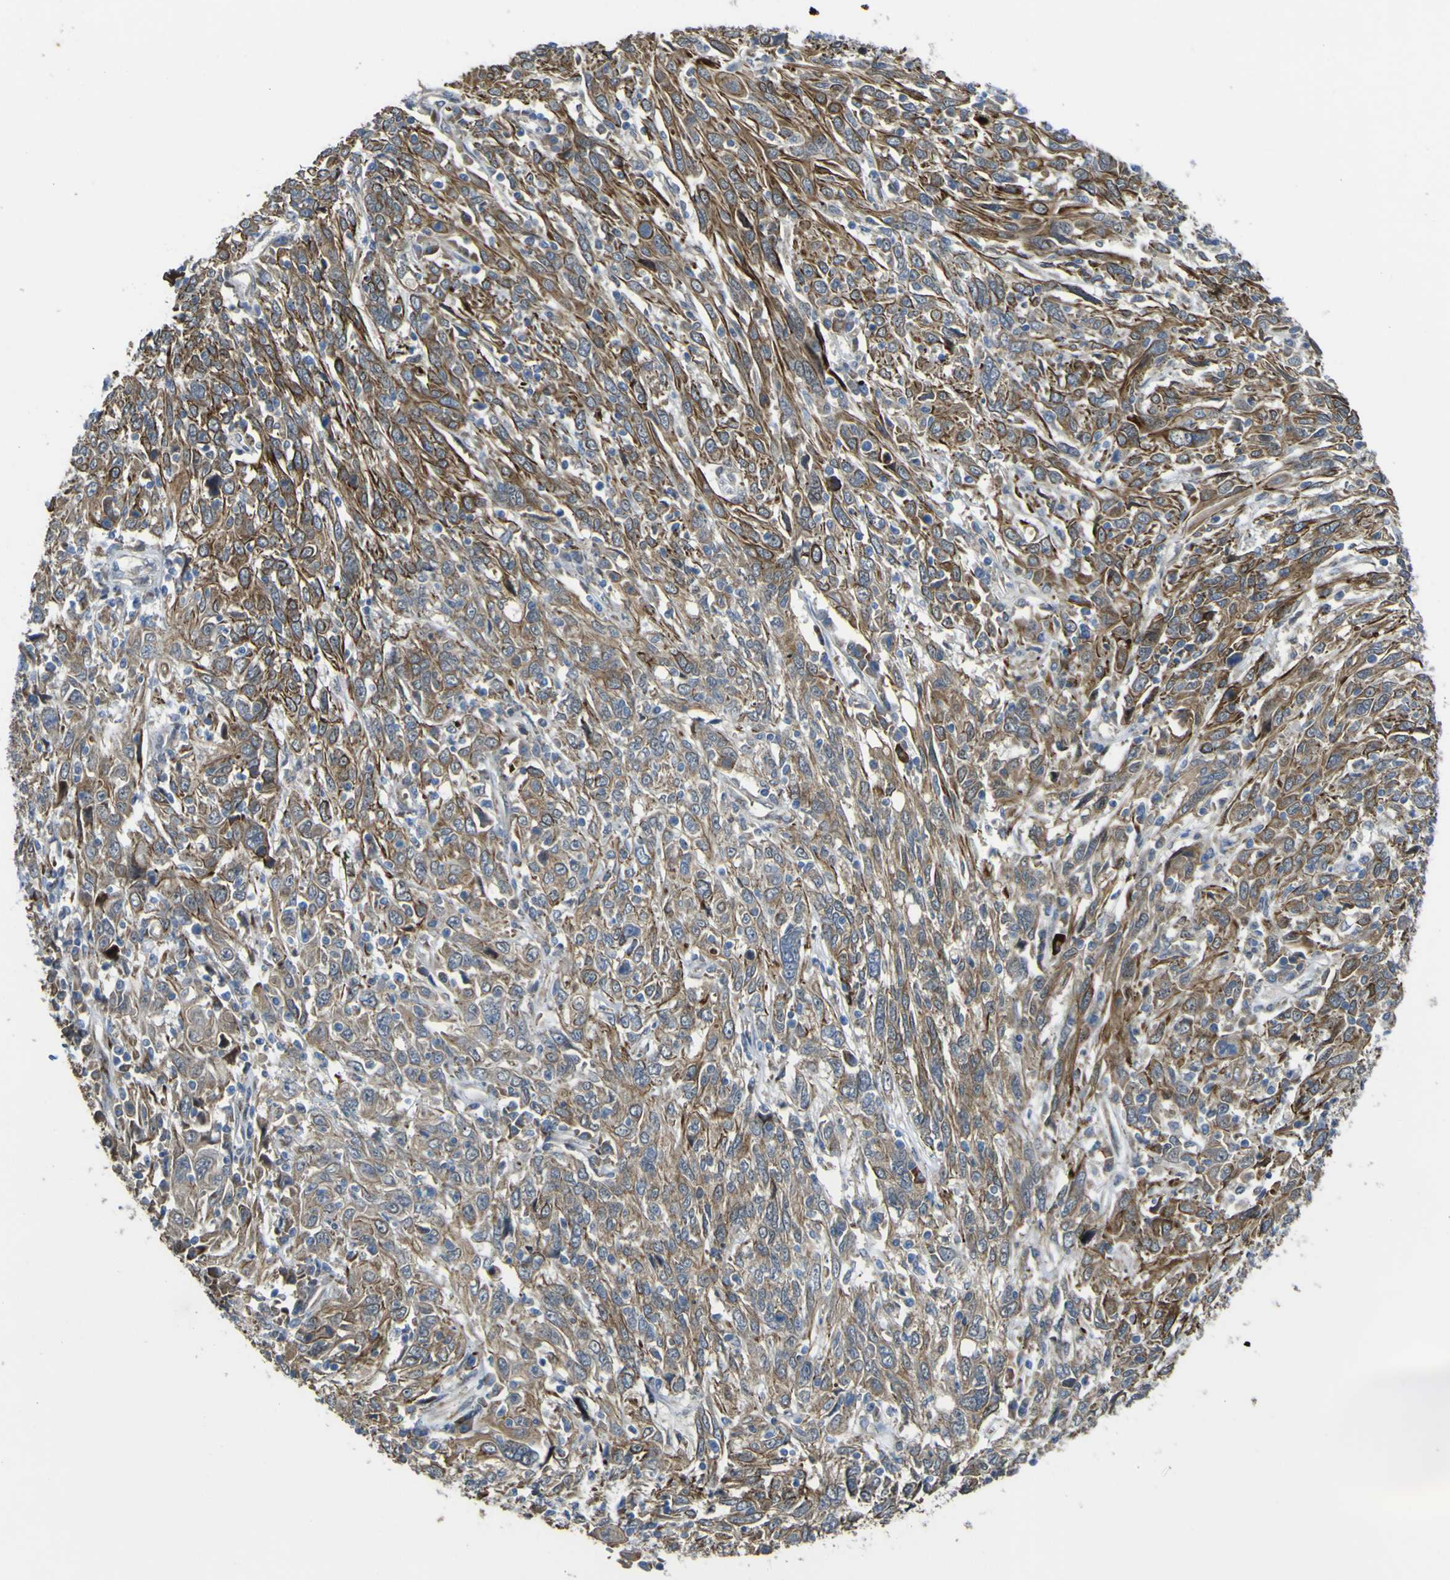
{"staining": {"intensity": "moderate", "quantity": ">75%", "location": "cytoplasmic/membranous"}, "tissue": "cervical cancer", "cell_type": "Tumor cells", "image_type": "cancer", "snomed": [{"axis": "morphology", "description": "Squamous cell carcinoma, NOS"}, {"axis": "topography", "description": "Cervix"}], "caption": "DAB immunohistochemical staining of human squamous cell carcinoma (cervical) reveals moderate cytoplasmic/membranous protein staining in about >75% of tumor cells.", "gene": "LBHD1", "patient": {"sex": "female", "age": 46}}